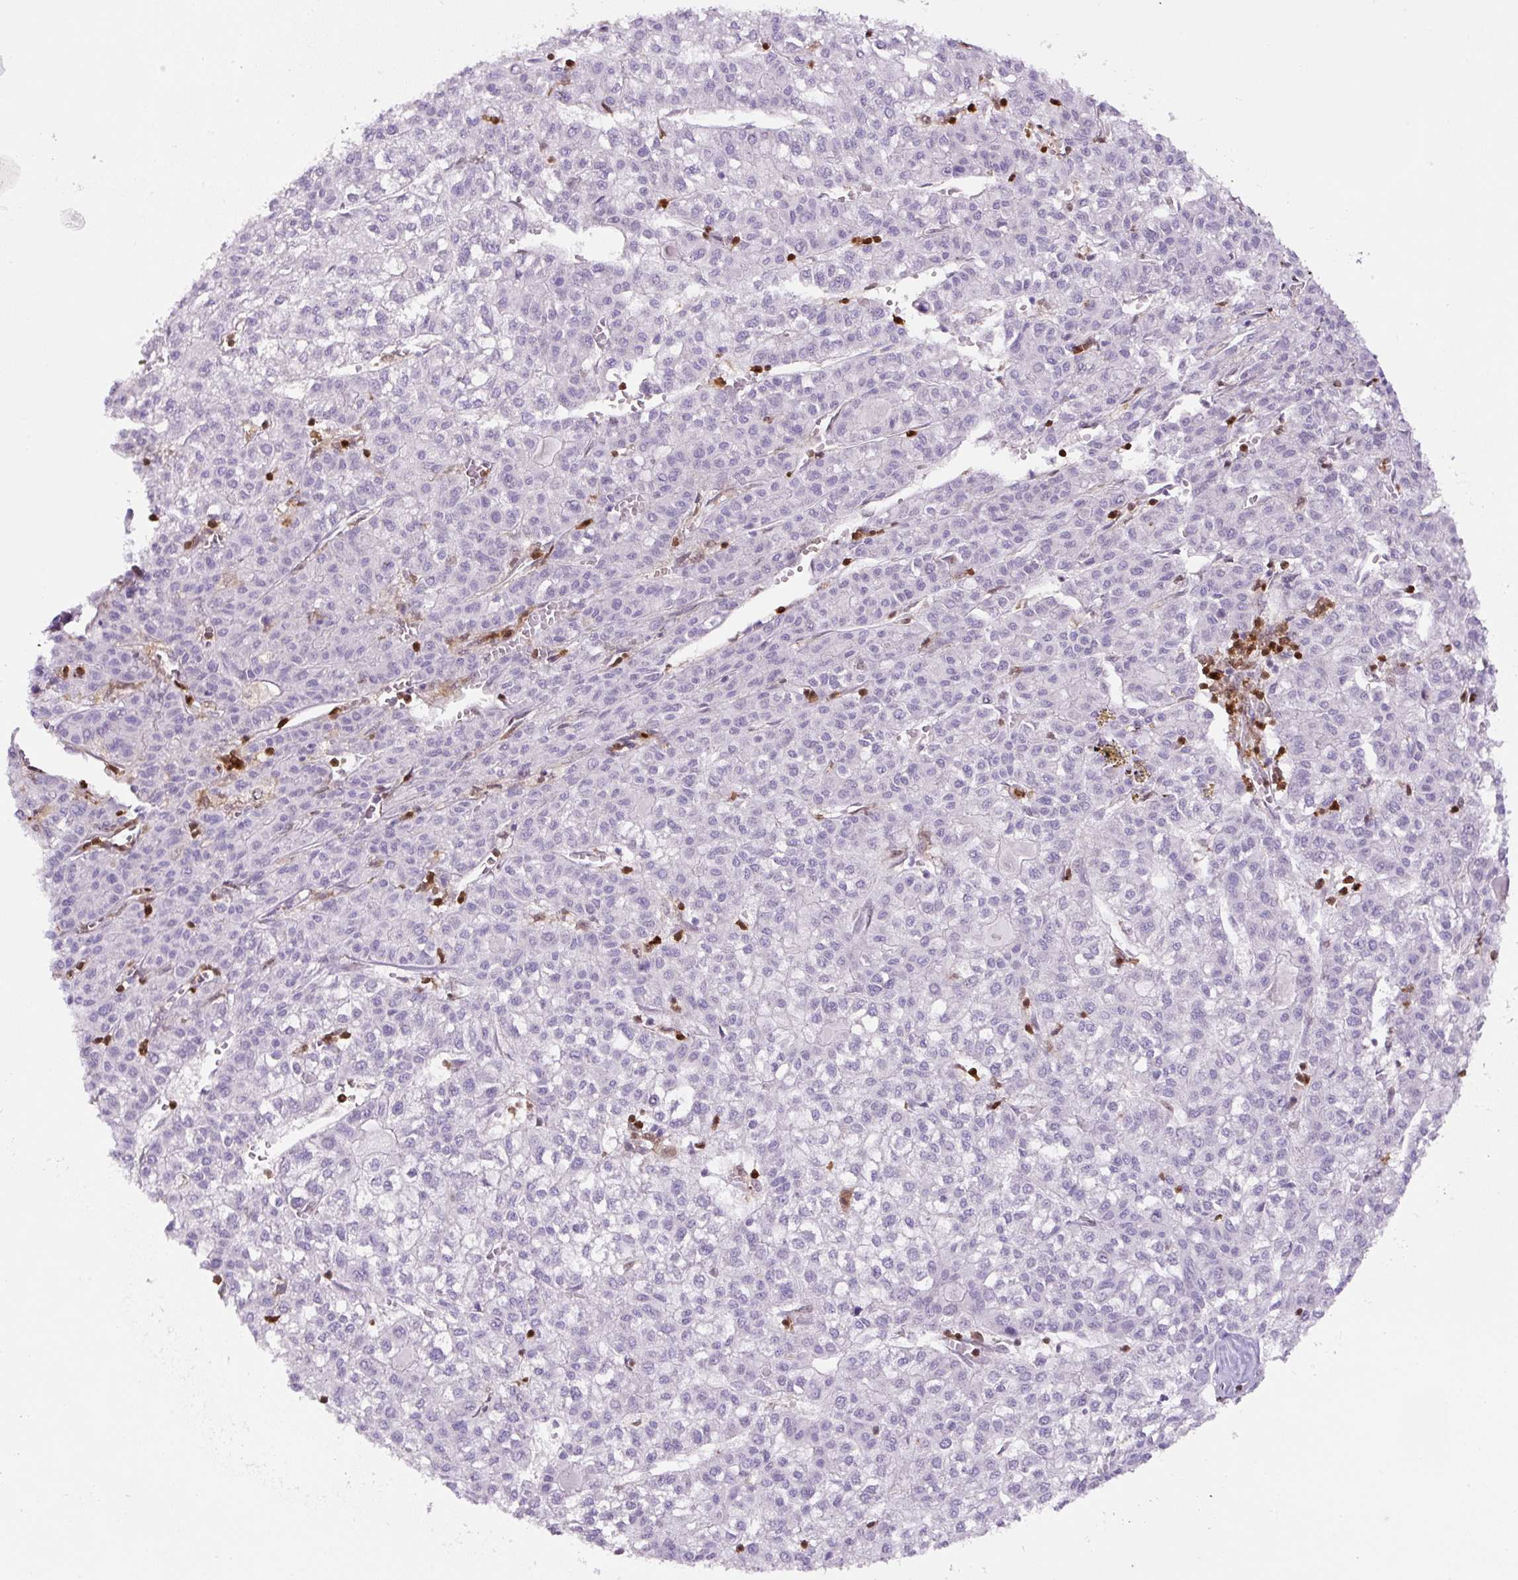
{"staining": {"intensity": "negative", "quantity": "none", "location": "none"}, "tissue": "liver cancer", "cell_type": "Tumor cells", "image_type": "cancer", "snomed": [{"axis": "morphology", "description": "Carcinoma, Hepatocellular, NOS"}, {"axis": "topography", "description": "Liver"}], "caption": "DAB (3,3'-diaminobenzidine) immunohistochemical staining of liver hepatocellular carcinoma exhibits no significant expression in tumor cells.", "gene": "ANXA1", "patient": {"sex": "female", "age": 43}}